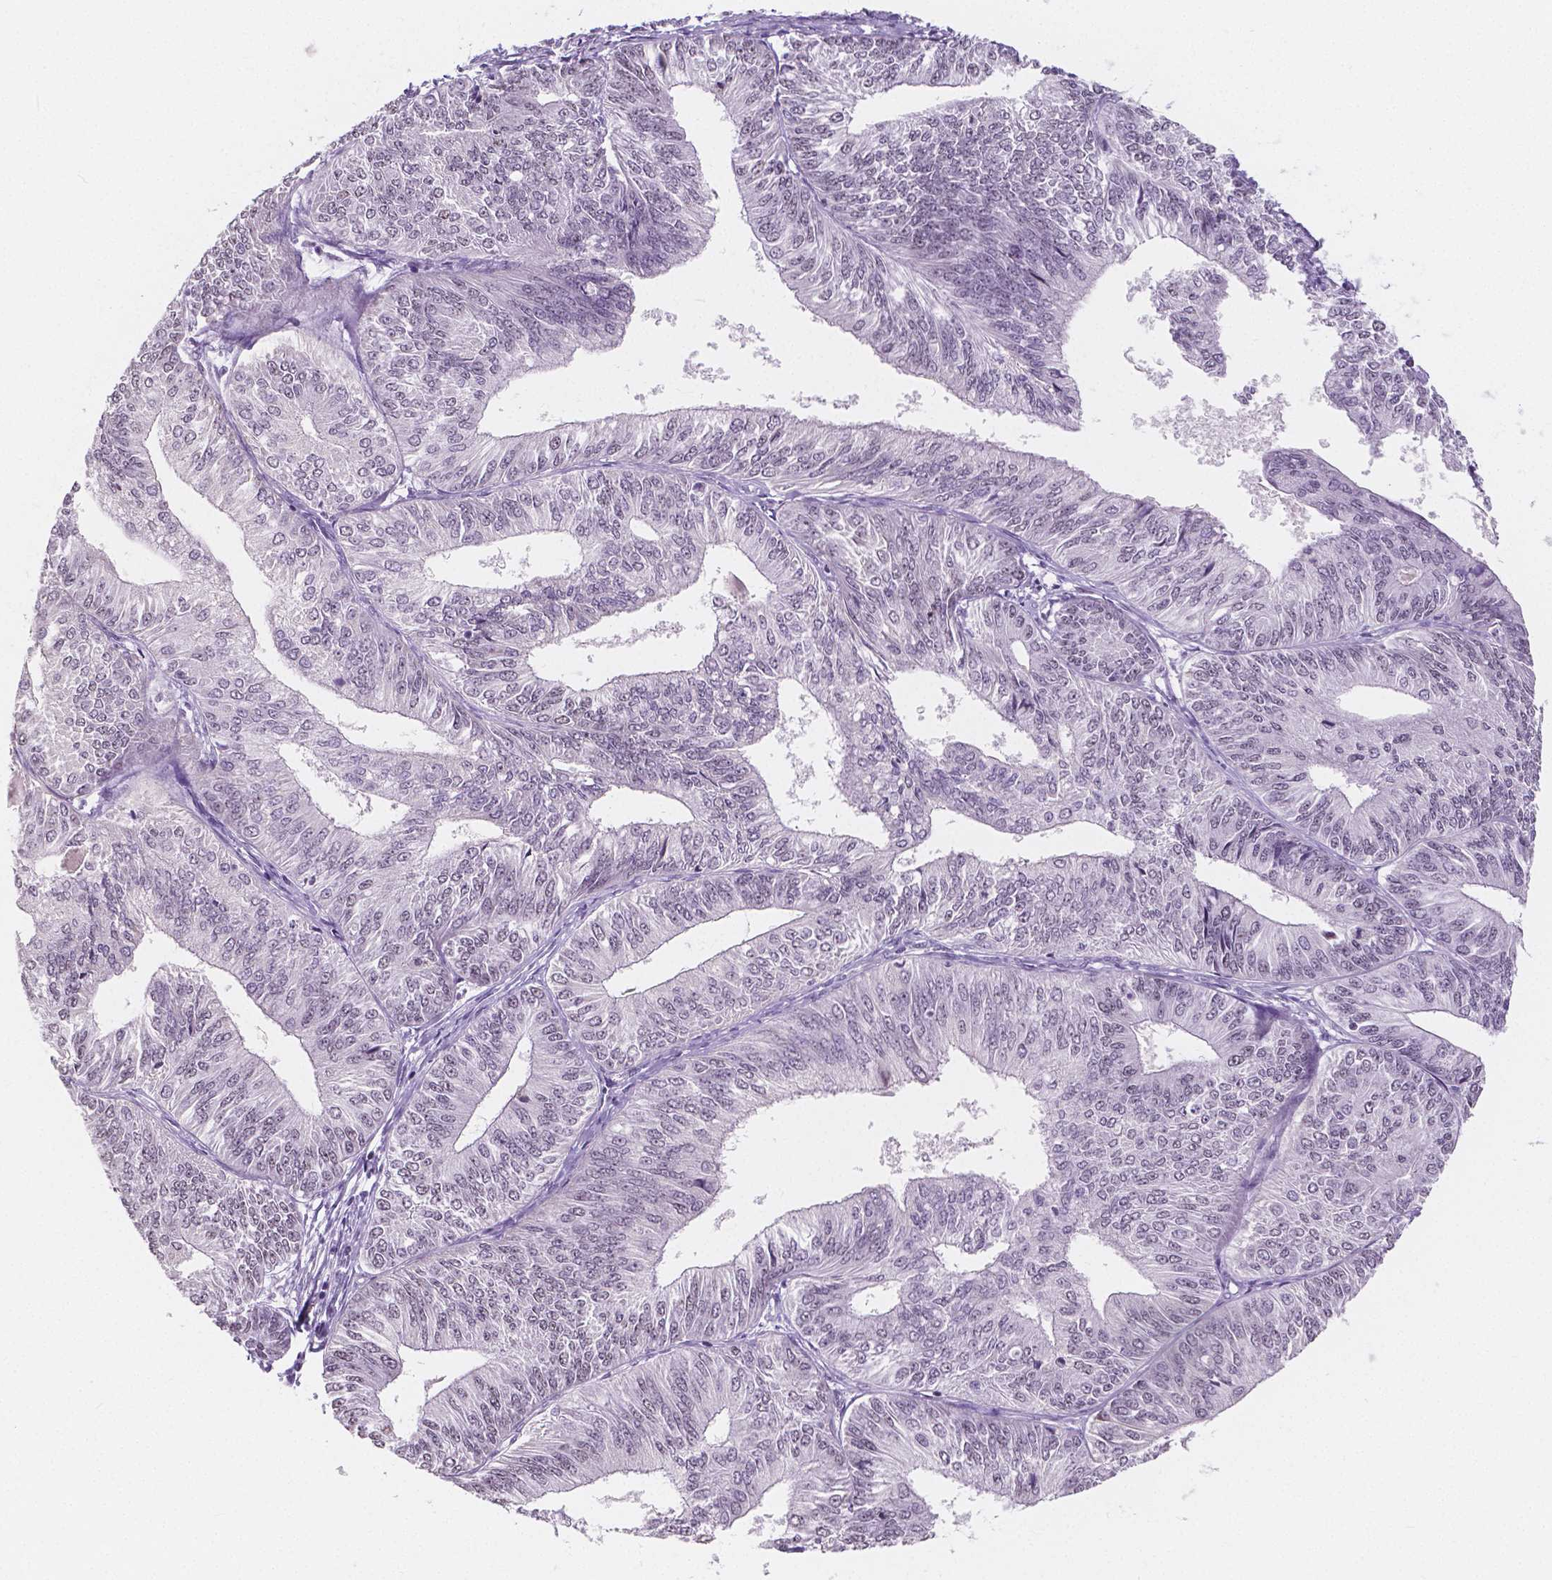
{"staining": {"intensity": "negative", "quantity": "none", "location": "none"}, "tissue": "endometrial cancer", "cell_type": "Tumor cells", "image_type": "cancer", "snomed": [{"axis": "morphology", "description": "Adenocarcinoma, NOS"}, {"axis": "topography", "description": "Endometrium"}], "caption": "Immunohistochemical staining of human endometrial adenocarcinoma displays no significant positivity in tumor cells.", "gene": "NOLC1", "patient": {"sex": "female", "age": 58}}